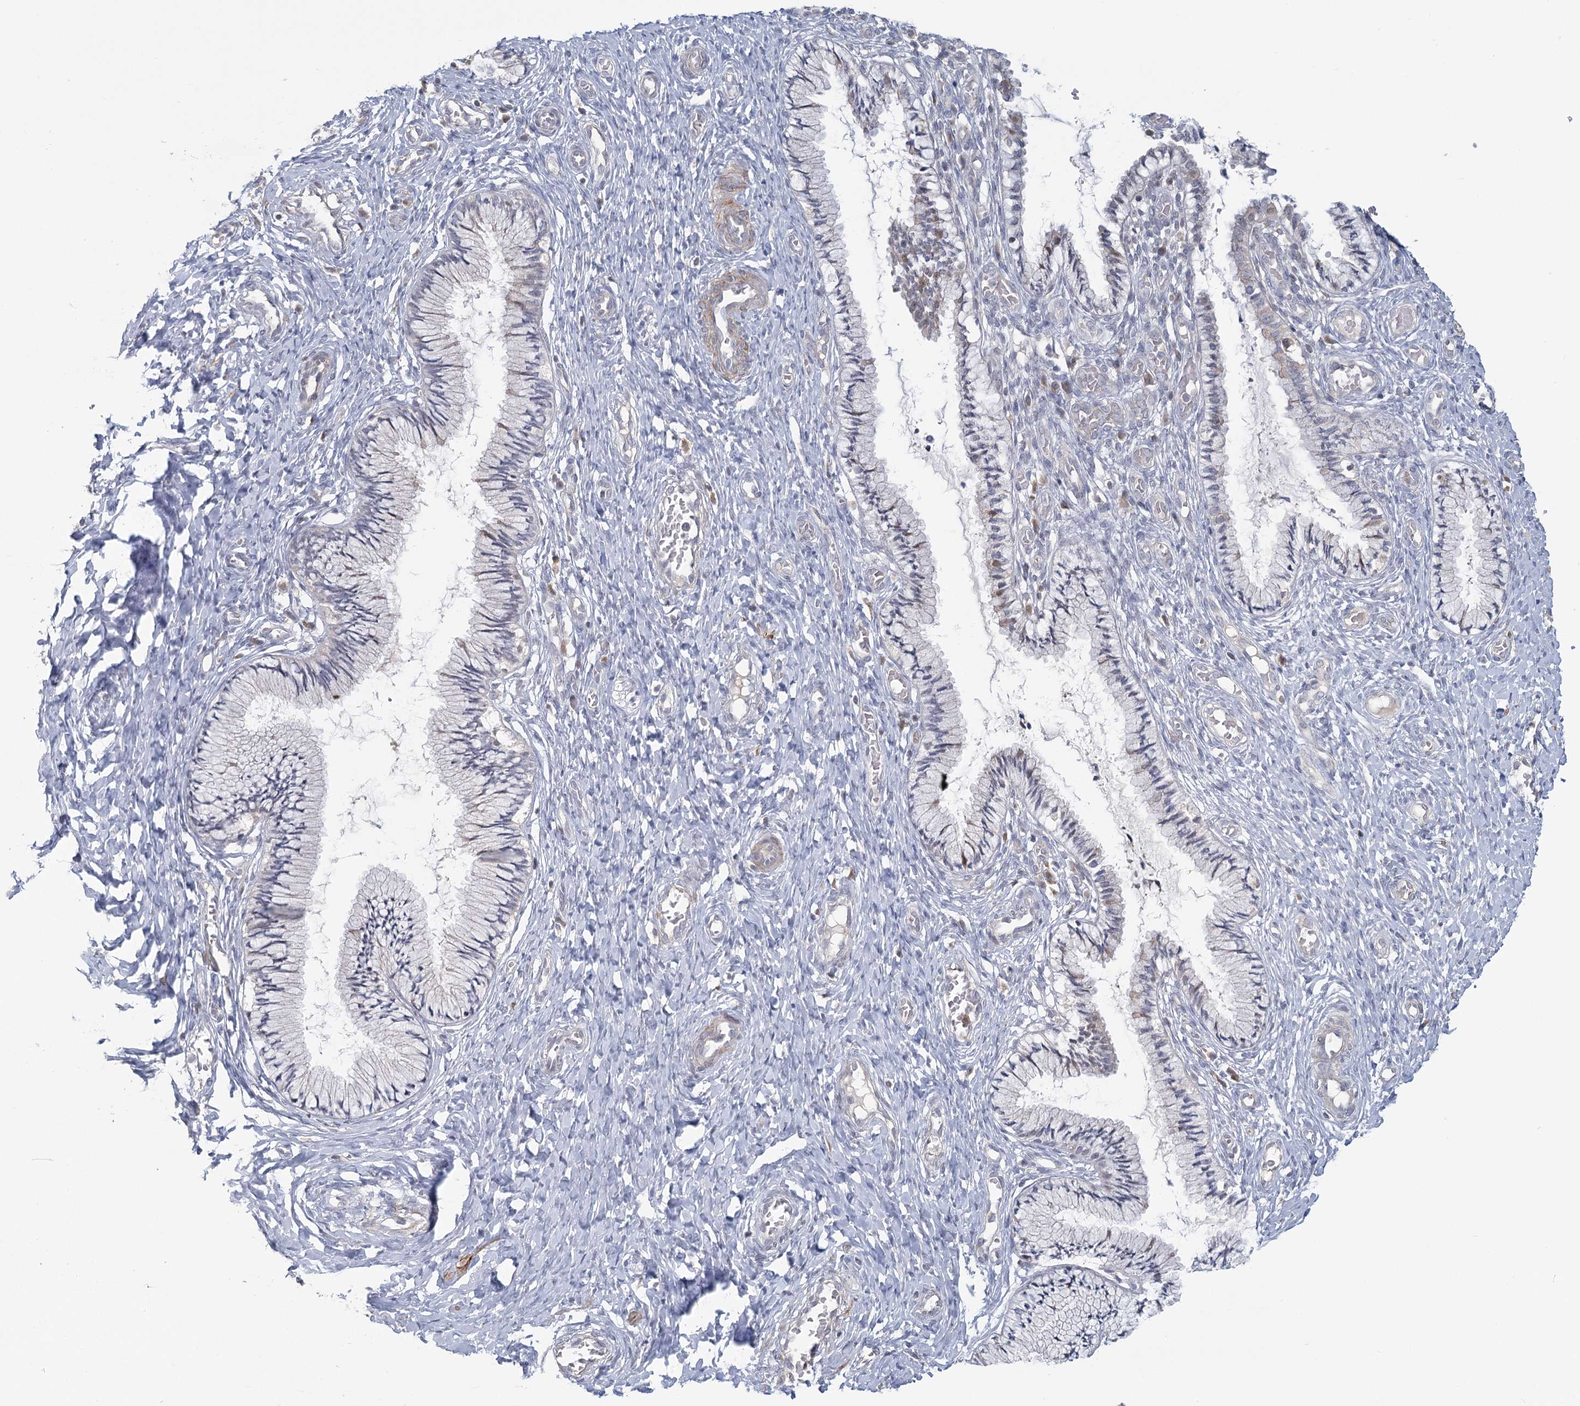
{"staining": {"intensity": "weak", "quantity": "<25%", "location": "cytoplasmic/membranous,nuclear"}, "tissue": "cervix", "cell_type": "Glandular cells", "image_type": "normal", "snomed": [{"axis": "morphology", "description": "Normal tissue, NOS"}, {"axis": "topography", "description": "Cervix"}], "caption": "Photomicrograph shows no significant protein staining in glandular cells of benign cervix.", "gene": "USP11", "patient": {"sex": "female", "age": 27}}